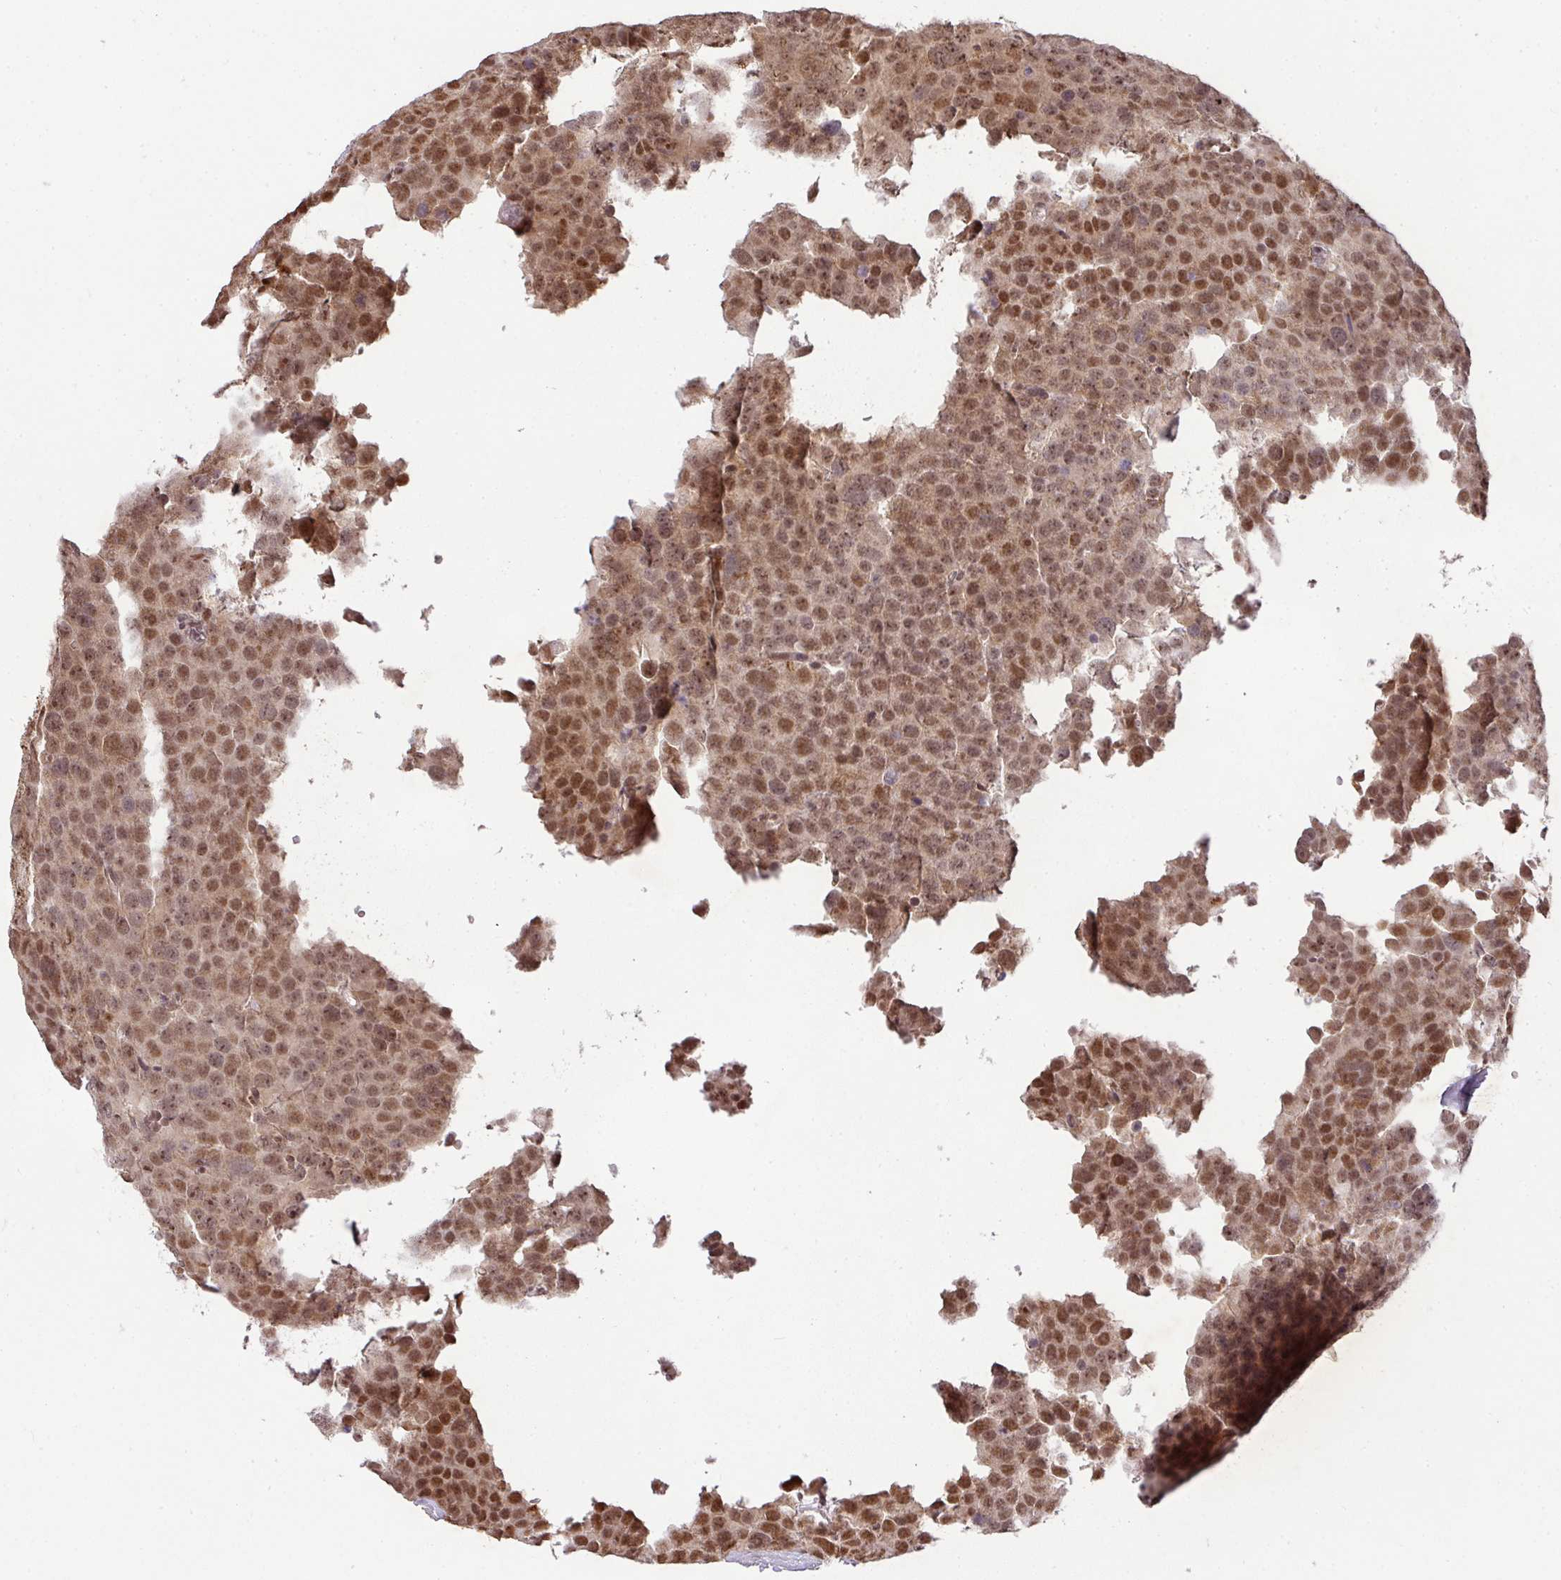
{"staining": {"intensity": "moderate", "quantity": ">75%", "location": "nuclear"}, "tissue": "testis cancer", "cell_type": "Tumor cells", "image_type": "cancer", "snomed": [{"axis": "morphology", "description": "Seminoma, NOS"}, {"axis": "topography", "description": "Testis"}], "caption": "Immunohistochemical staining of human seminoma (testis) exhibits moderate nuclear protein positivity in about >75% of tumor cells. Nuclei are stained in blue.", "gene": "PLK1", "patient": {"sex": "male", "age": 71}}